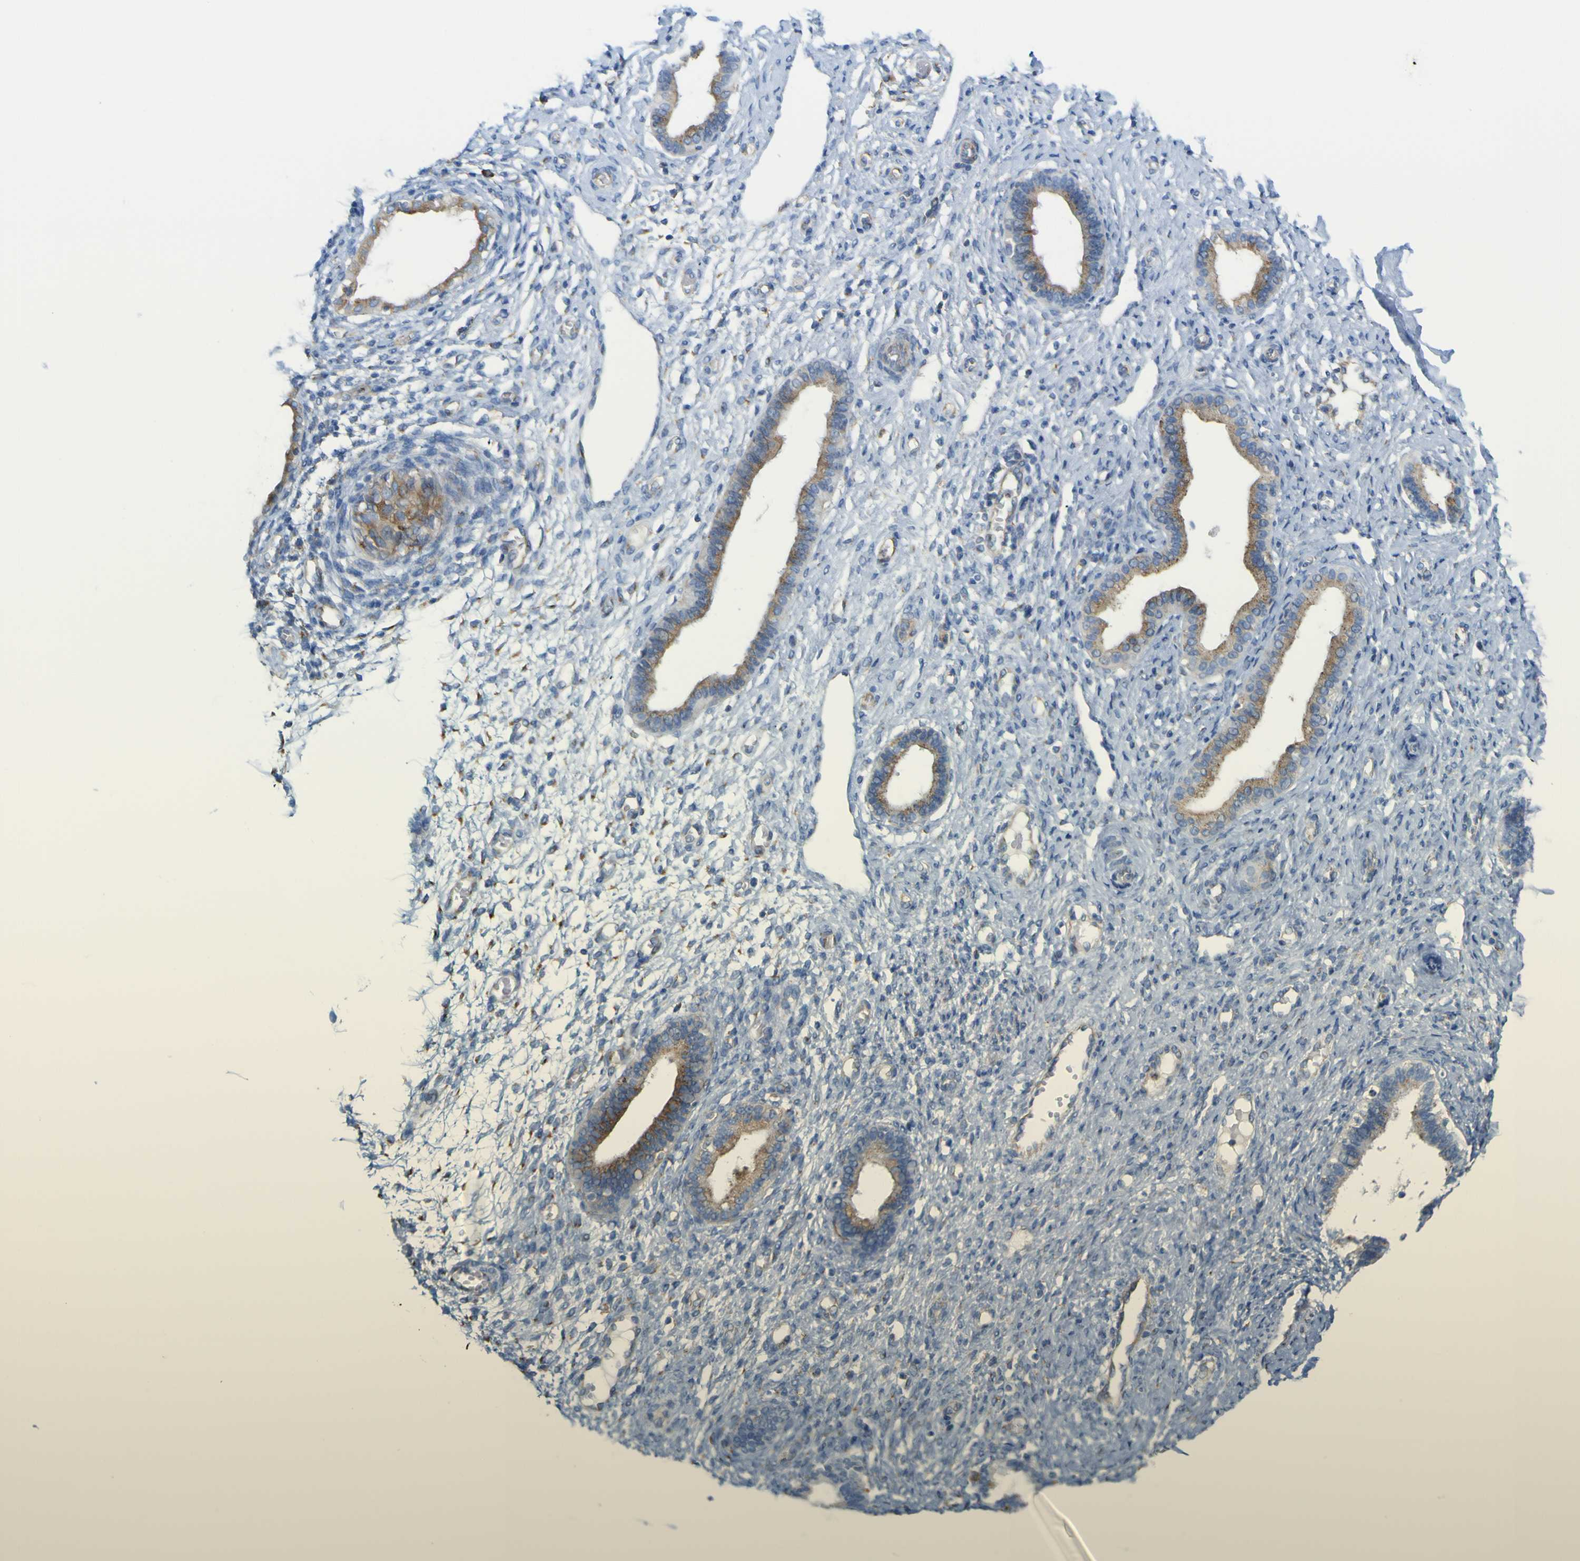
{"staining": {"intensity": "negative", "quantity": "none", "location": "none"}, "tissue": "endometrium", "cell_type": "Cells in endometrial stroma", "image_type": "normal", "snomed": [{"axis": "morphology", "description": "Normal tissue, NOS"}, {"axis": "topography", "description": "Endometrium"}], "caption": "Normal endometrium was stained to show a protein in brown. There is no significant positivity in cells in endometrial stroma. Nuclei are stained in blue.", "gene": "IGF2R", "patient": {"sex": "female", "age": 61}}